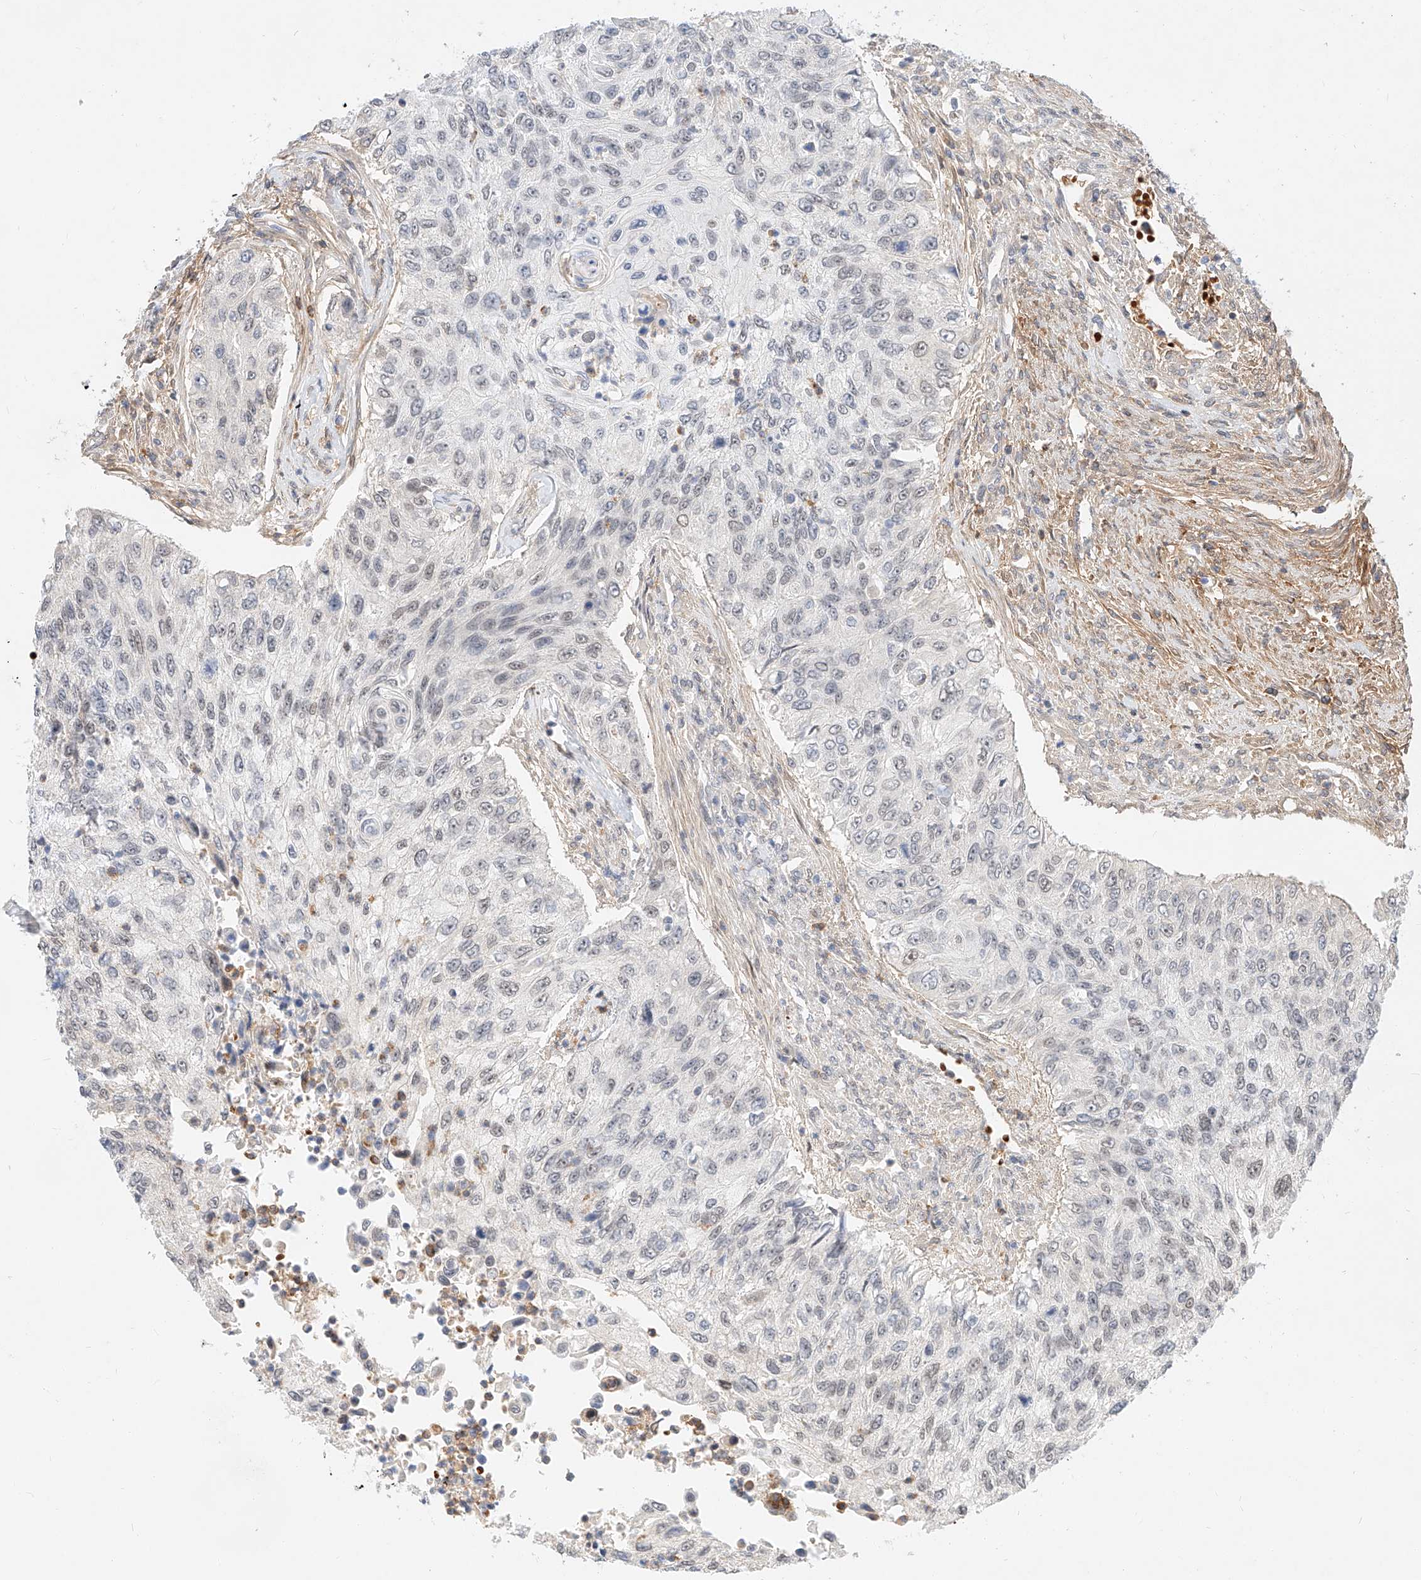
{"staining": {"intensity": "weak", "quantity": "<25%", "location": "nuclear"}, "tissue": "urothelial cancer", "cell_type": "Tumor cells", "image_type": "cancer", "snomed": [{"axis": "morphology", "description": "Urothelial carcinoma, High grade"}, {"axis": "topography", "description": "Urinary bladder"}], "caption": "Image shows no protein staining in tumor cells of urothelial cancer tissue.", "gene": "CBX8", "patient": {"sex": "female", "age": 60}}